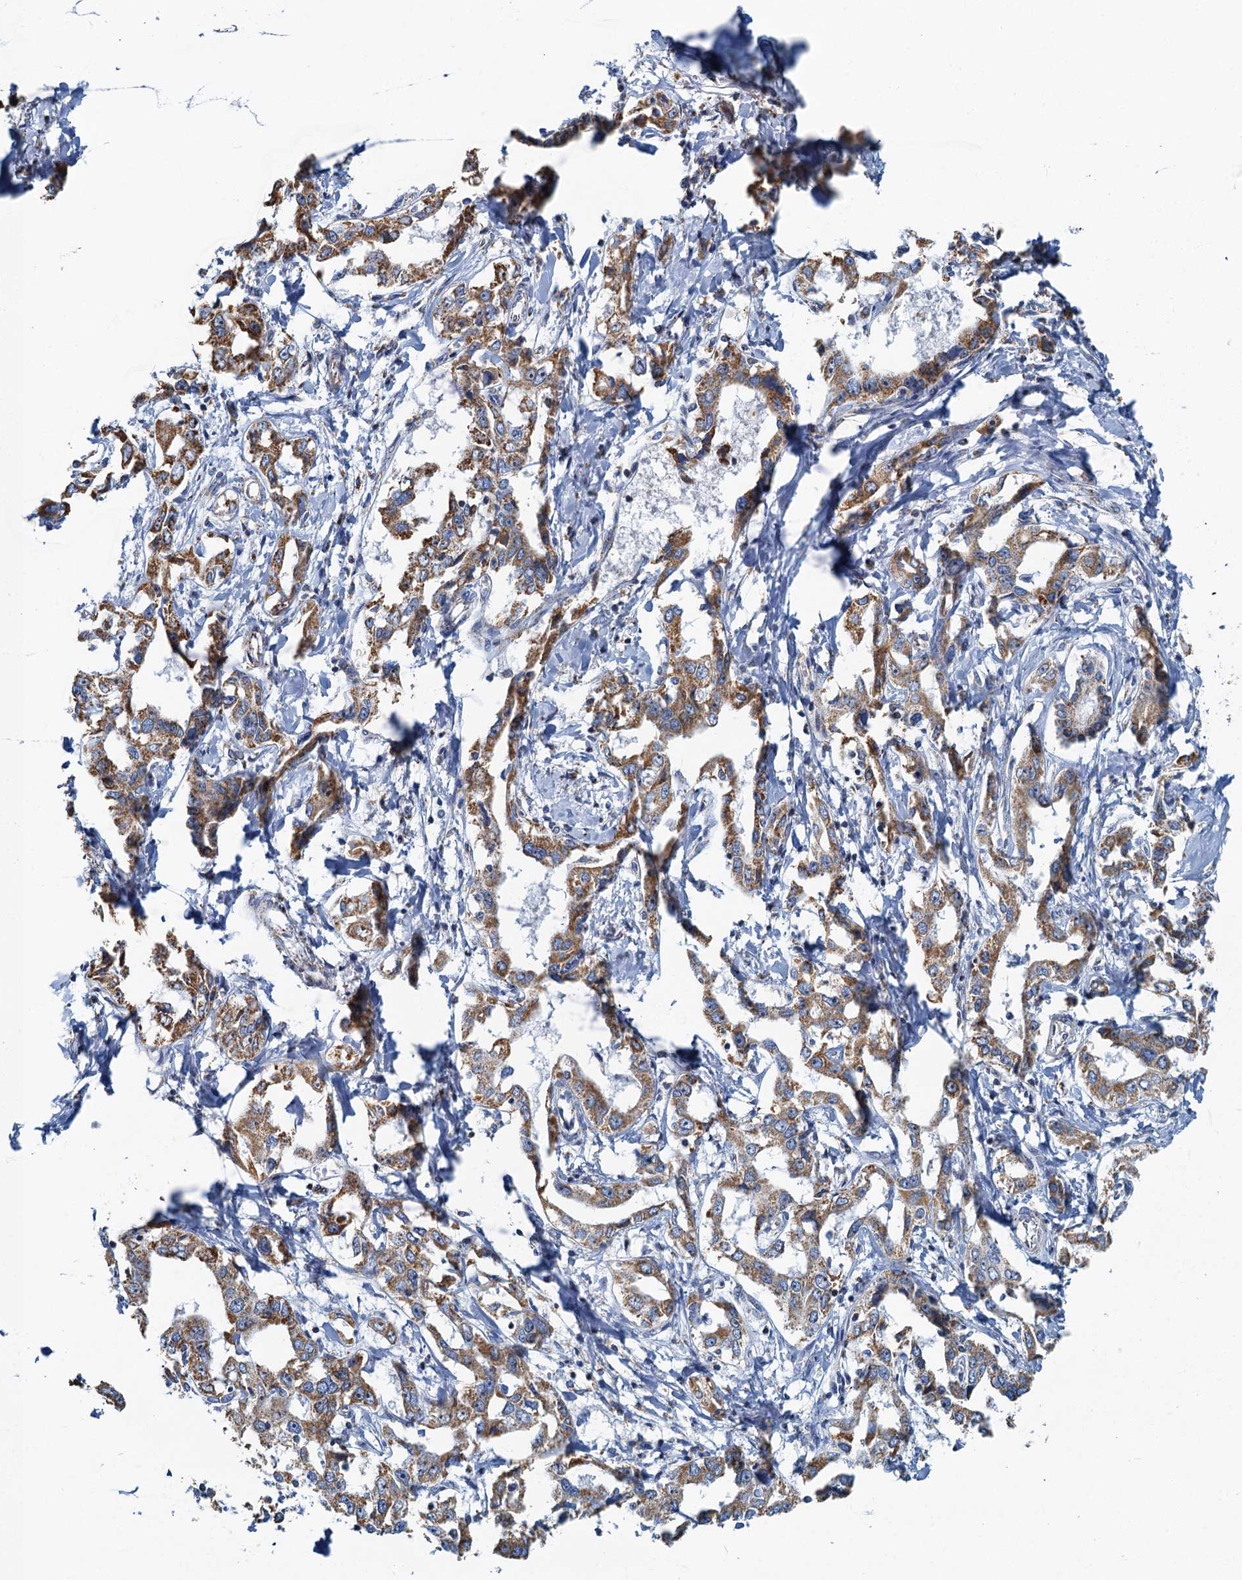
{"staining": {"intensity": "moderate", "quantity": ">75%", "location": "cytoplasmic/membranous"}, "tissue": "liver cancer", "cell_type": "Tumor cells", "image_type": "cancer", "snomed": [{"axis": "morphology", "description": "Cholangiocarcinoma"}, {"axis": "topography", "description": "Liver"}], "caption": "Approximately >75% of tumor cells in cholangiocarcinoma (liver) reveal moderate cytoplasmic/membranous protein expression as visualized by brown immunohistochemical staining.", "gene": "RAD9B", "patient": {"sex": "male", "age": 59}}